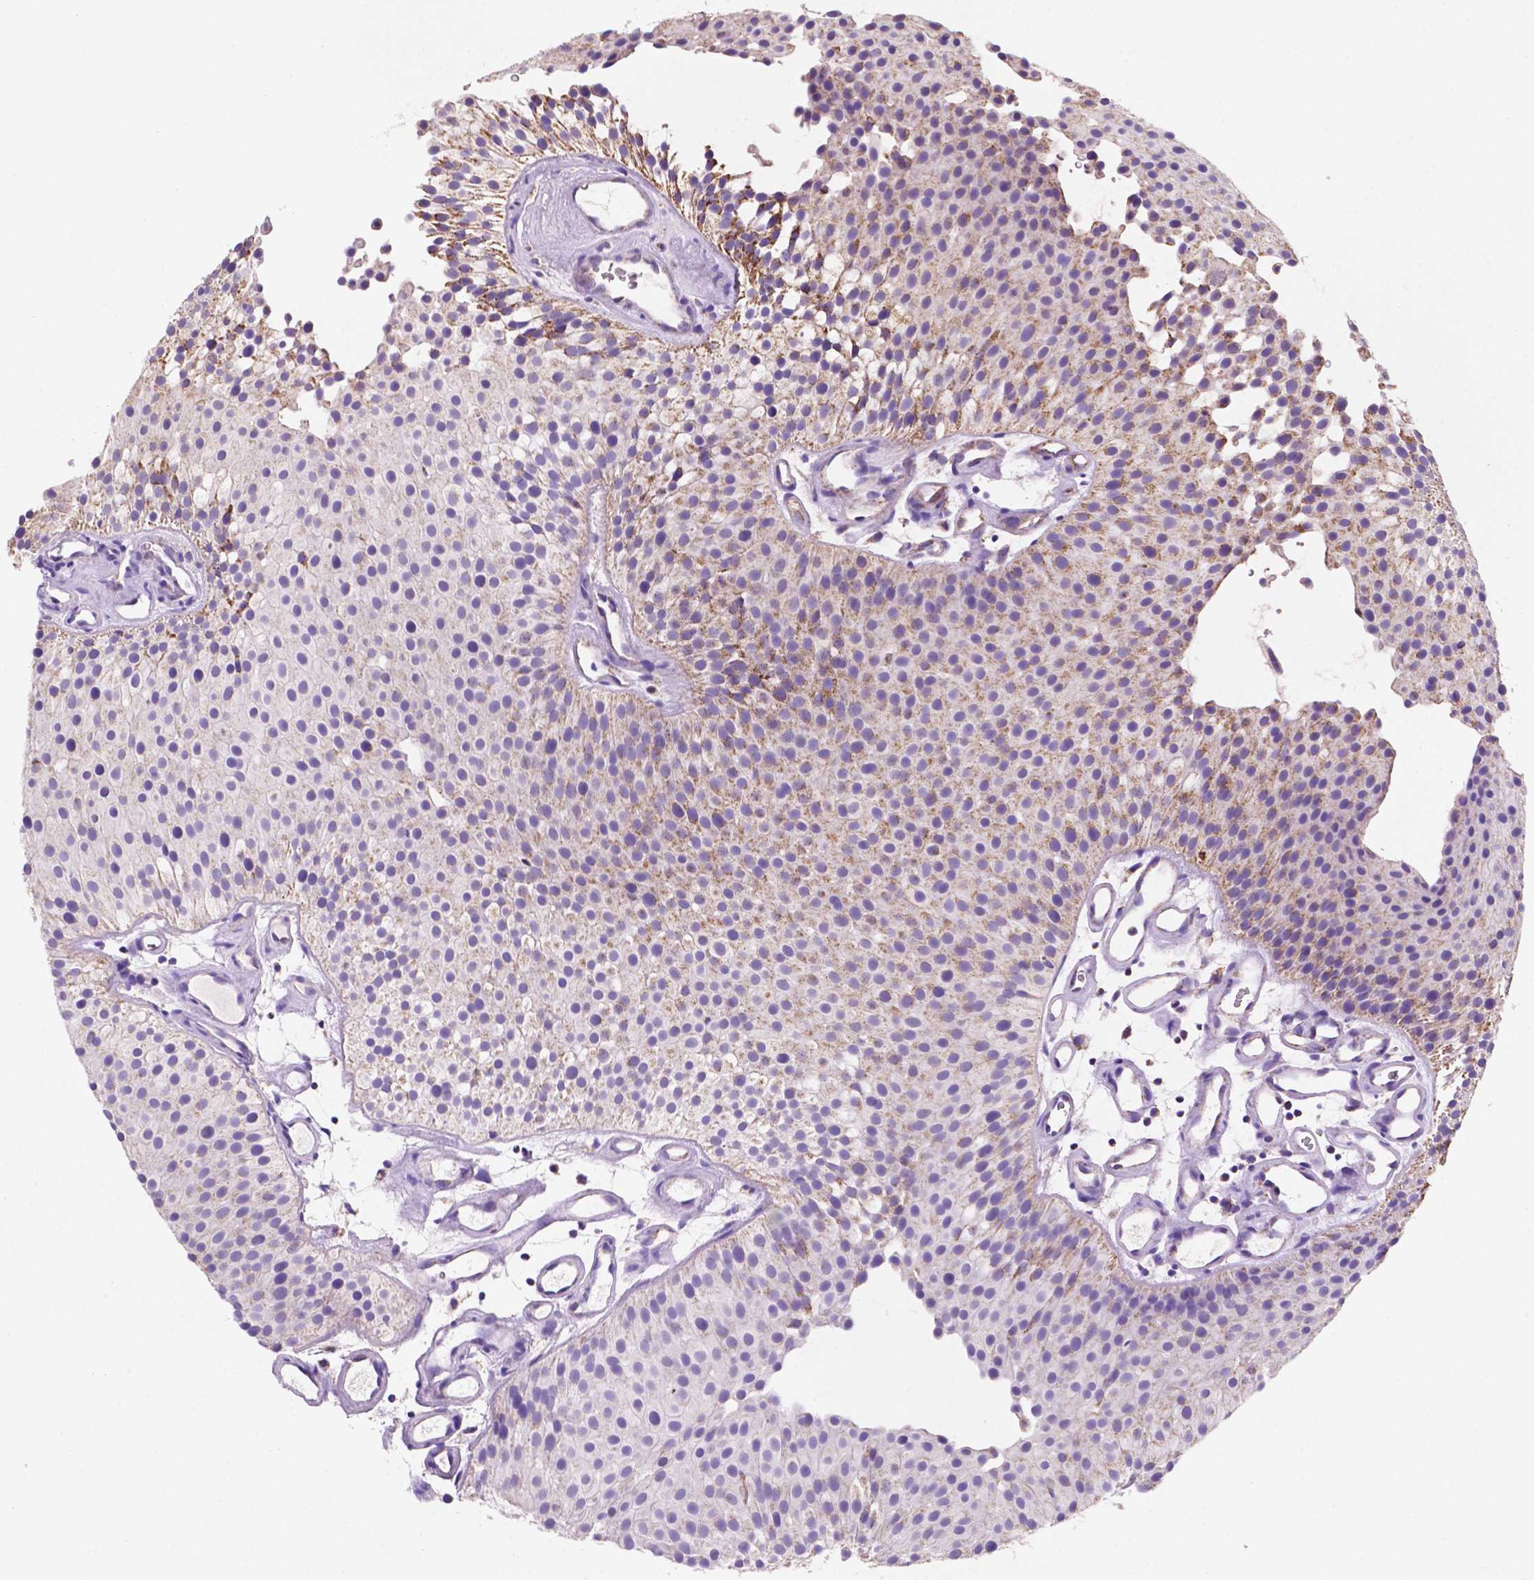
{"staining": {"intensity": "strong", "quantity": "25%-75%", "location": "cytoplasmic/membranous"}, "tissue": "urothelial cancer", "cell_type": "Tumor cells", "image_type": "cancer", "snomed": [{"axis": "morphology", "description": "Urothelial carcinoma, Low grade"}, {"axis": "topography", "description": "Urinary bladder"}], "caption": "An immunohistochemistry photomicrograph of tumor tissue is shown. Protein staining in brown labels strong cytoplasmic/membranous positivity in urothelial cancer within tumor cells.", "gene": "HSPD1", "patient": {"sex": "female", "age": 87}}